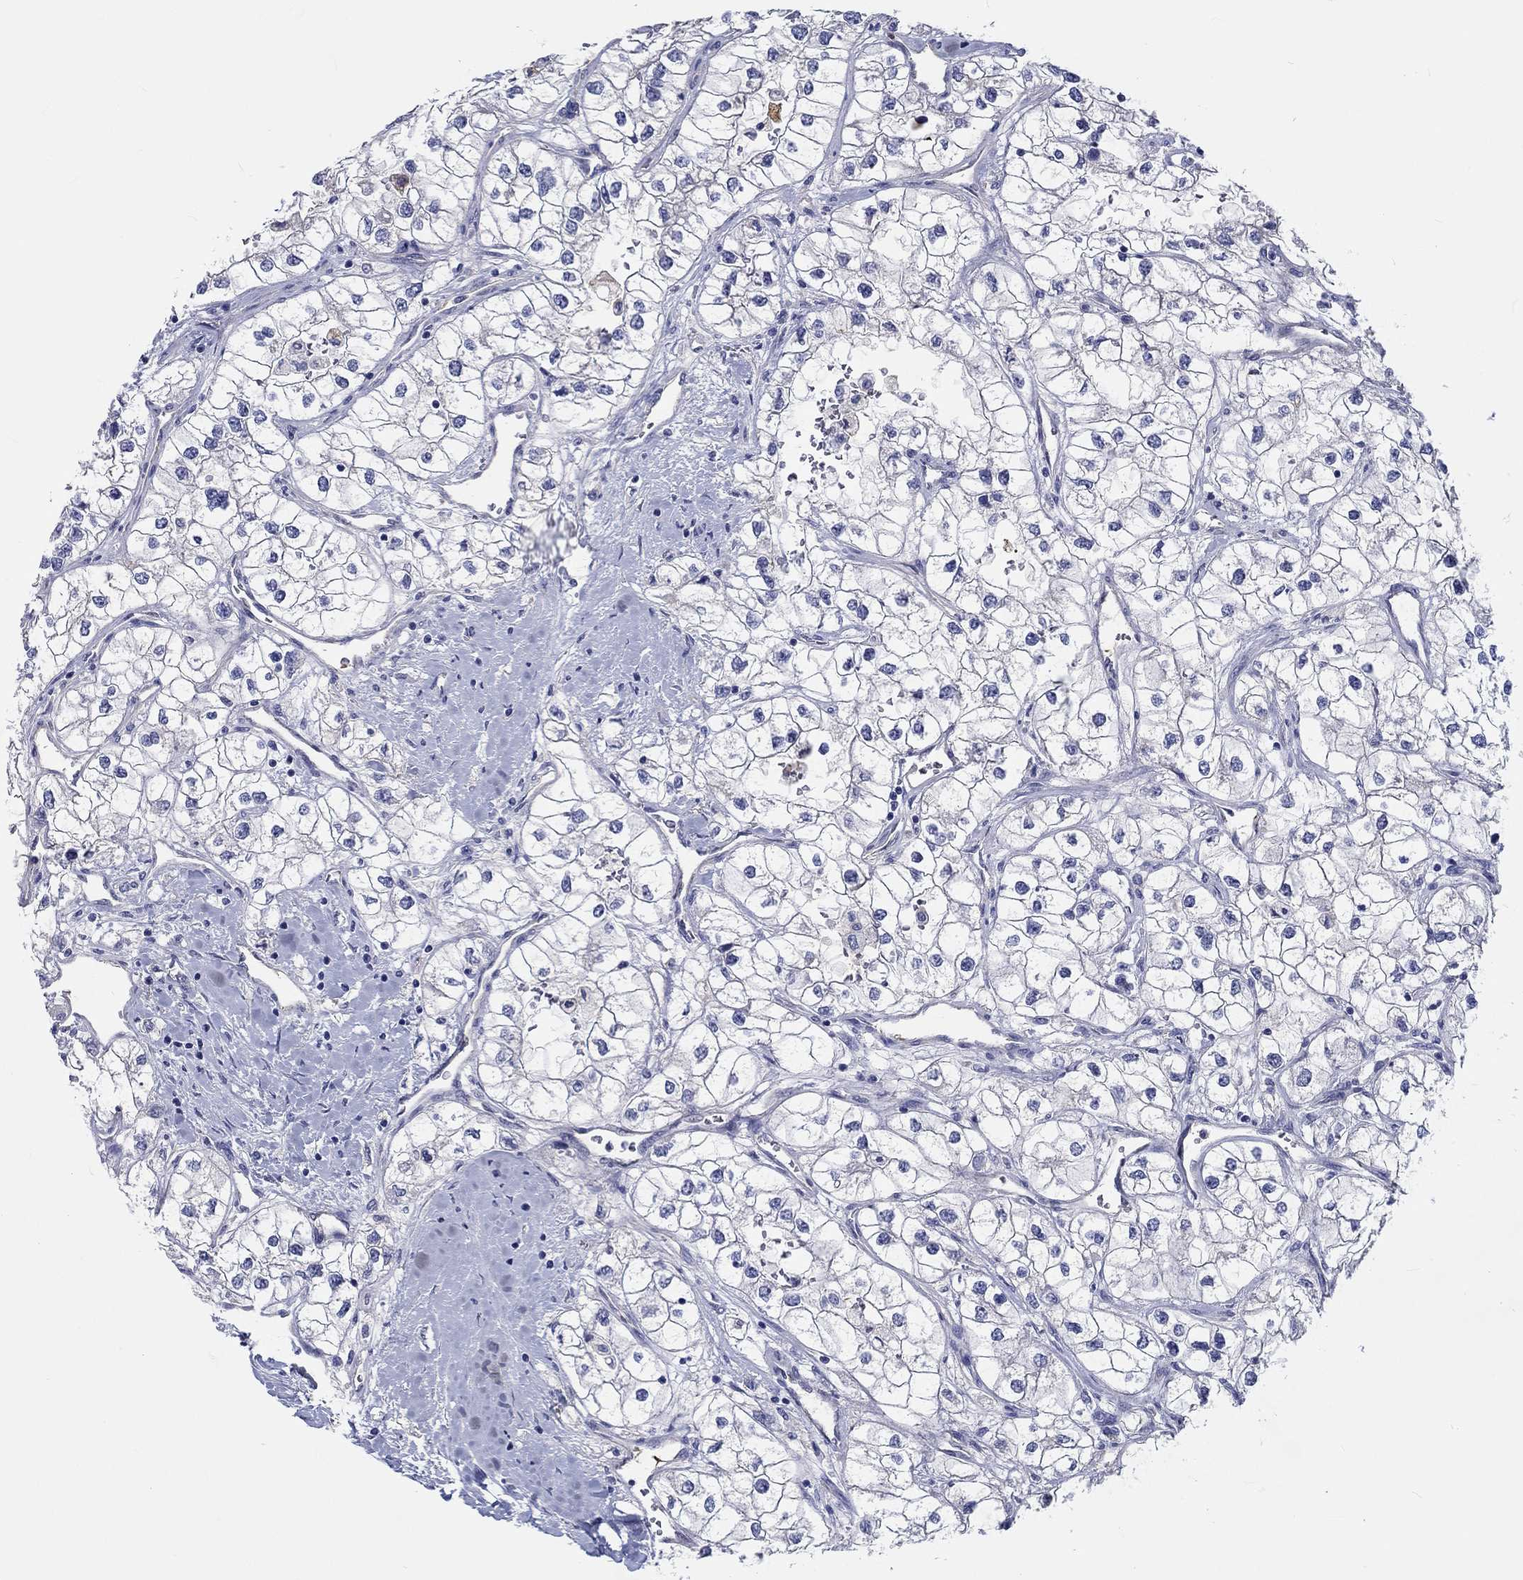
{"staining": {"intensity": "negative", "quantity": "none", "location": "none"}, "tissue": "renal cancer", "cell_type": "Tumor cells", "image_type": "cancer", "snomed": [{"axis": "morphology", "description": "Adenocarcinoma, NOS"}, {"axis": "topography", "description": "Kidney"}], "caption": "A high-resolution photomicrograph shows IHC staining of adenocarcinoma (renal), which displays no significant expression in tumor cells.", "gene": "CDY2B", "patient": {"sex": "male", "age": 59}}